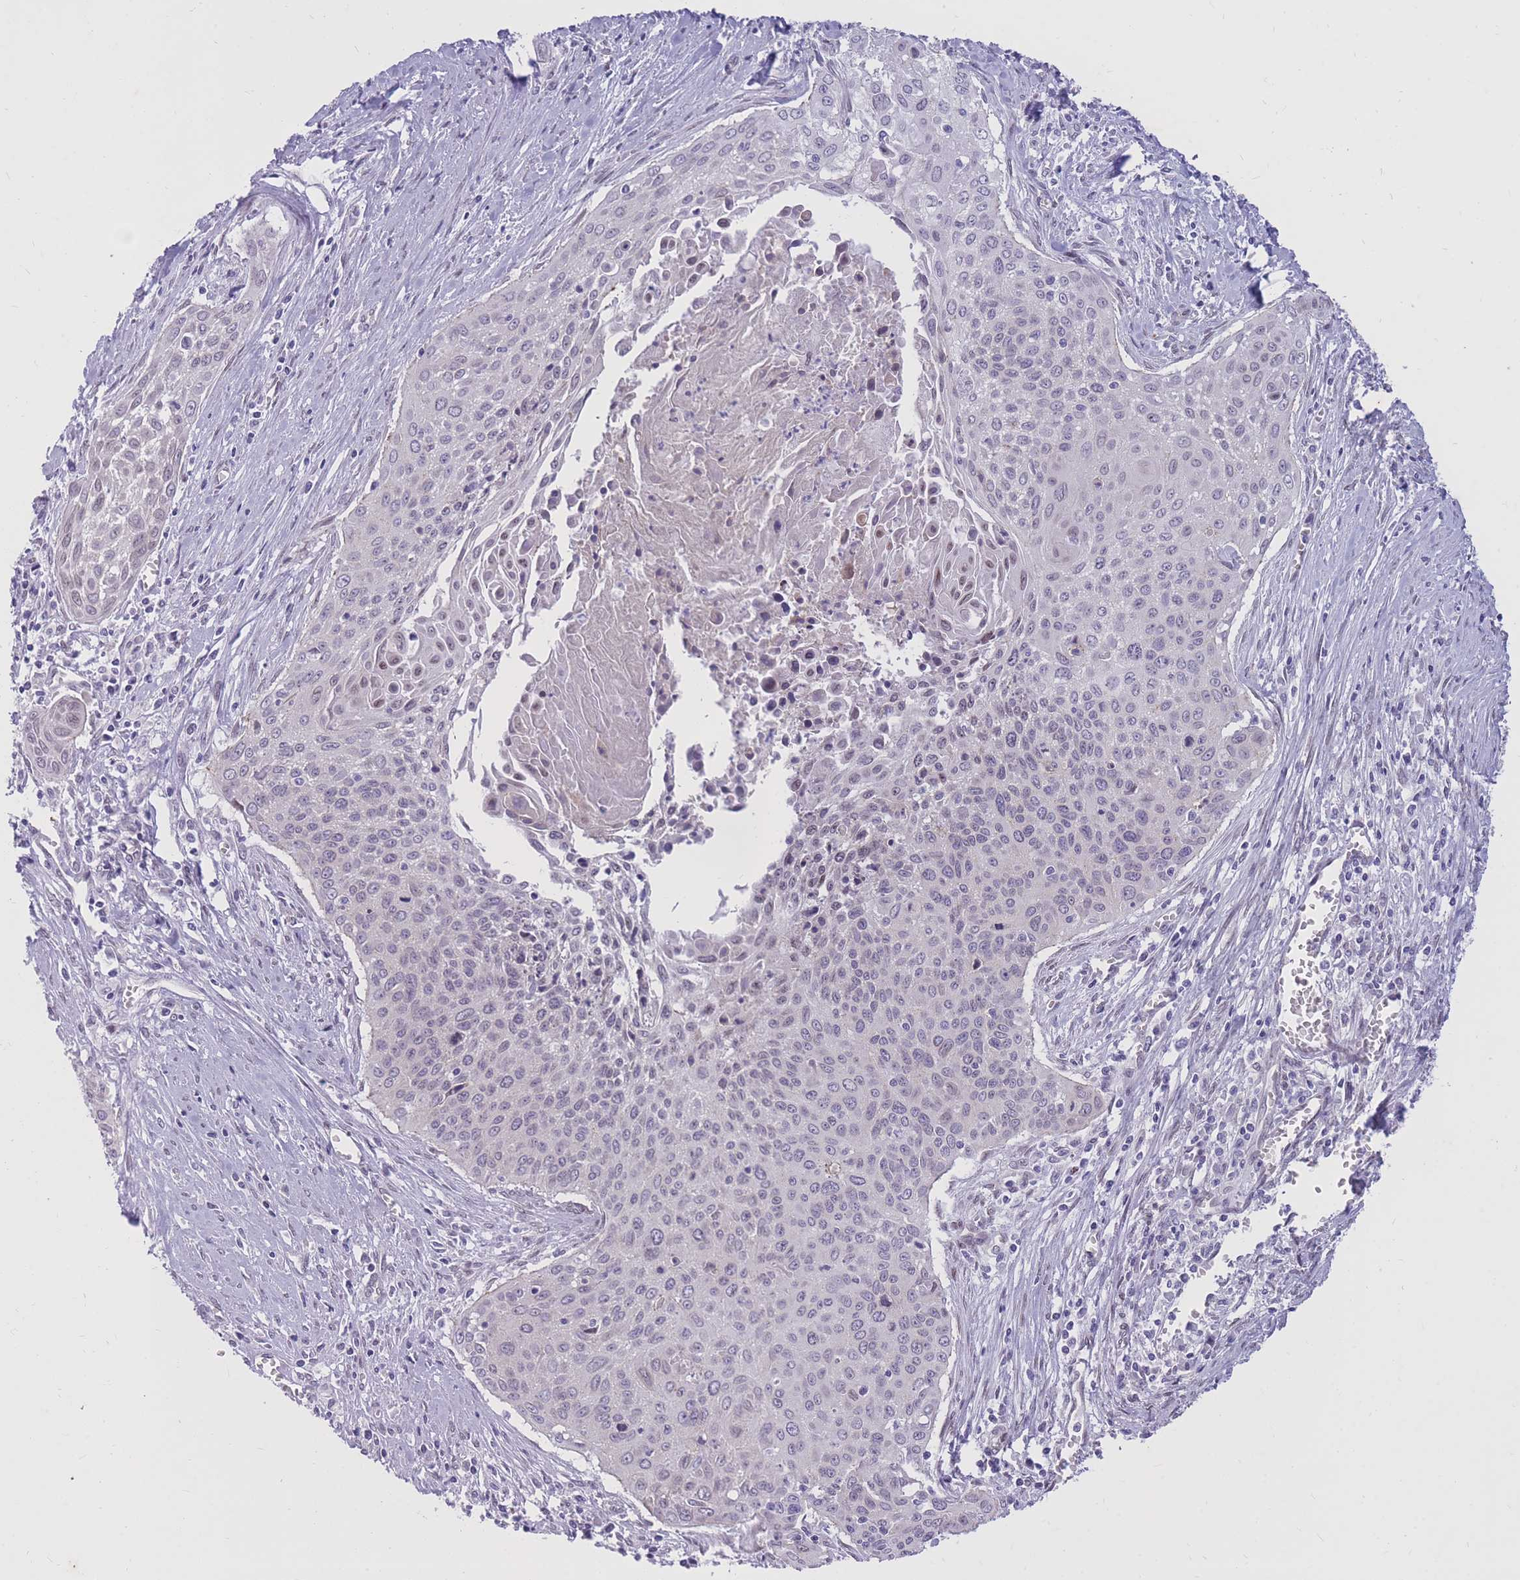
{"staining": {"intensity": "negative", "quantity": "none", "location": "none"}, "tissue": "cervical cancer", "cell_type": "Tumor cells", "image_type": "cancer", "snomed": [{"axis": "morphology", "description": "Squamous cell carcinoma, NOS"}, {"axis": "topography", "description": "Cervix"}], "caption": "An immunohistochemistry (IHC) image of cervical cancer is shown. There is no staining in tumor cells of cervical cancer.", "gene": "HOOK2", "patient": {"sex": "female", "age": 55}}